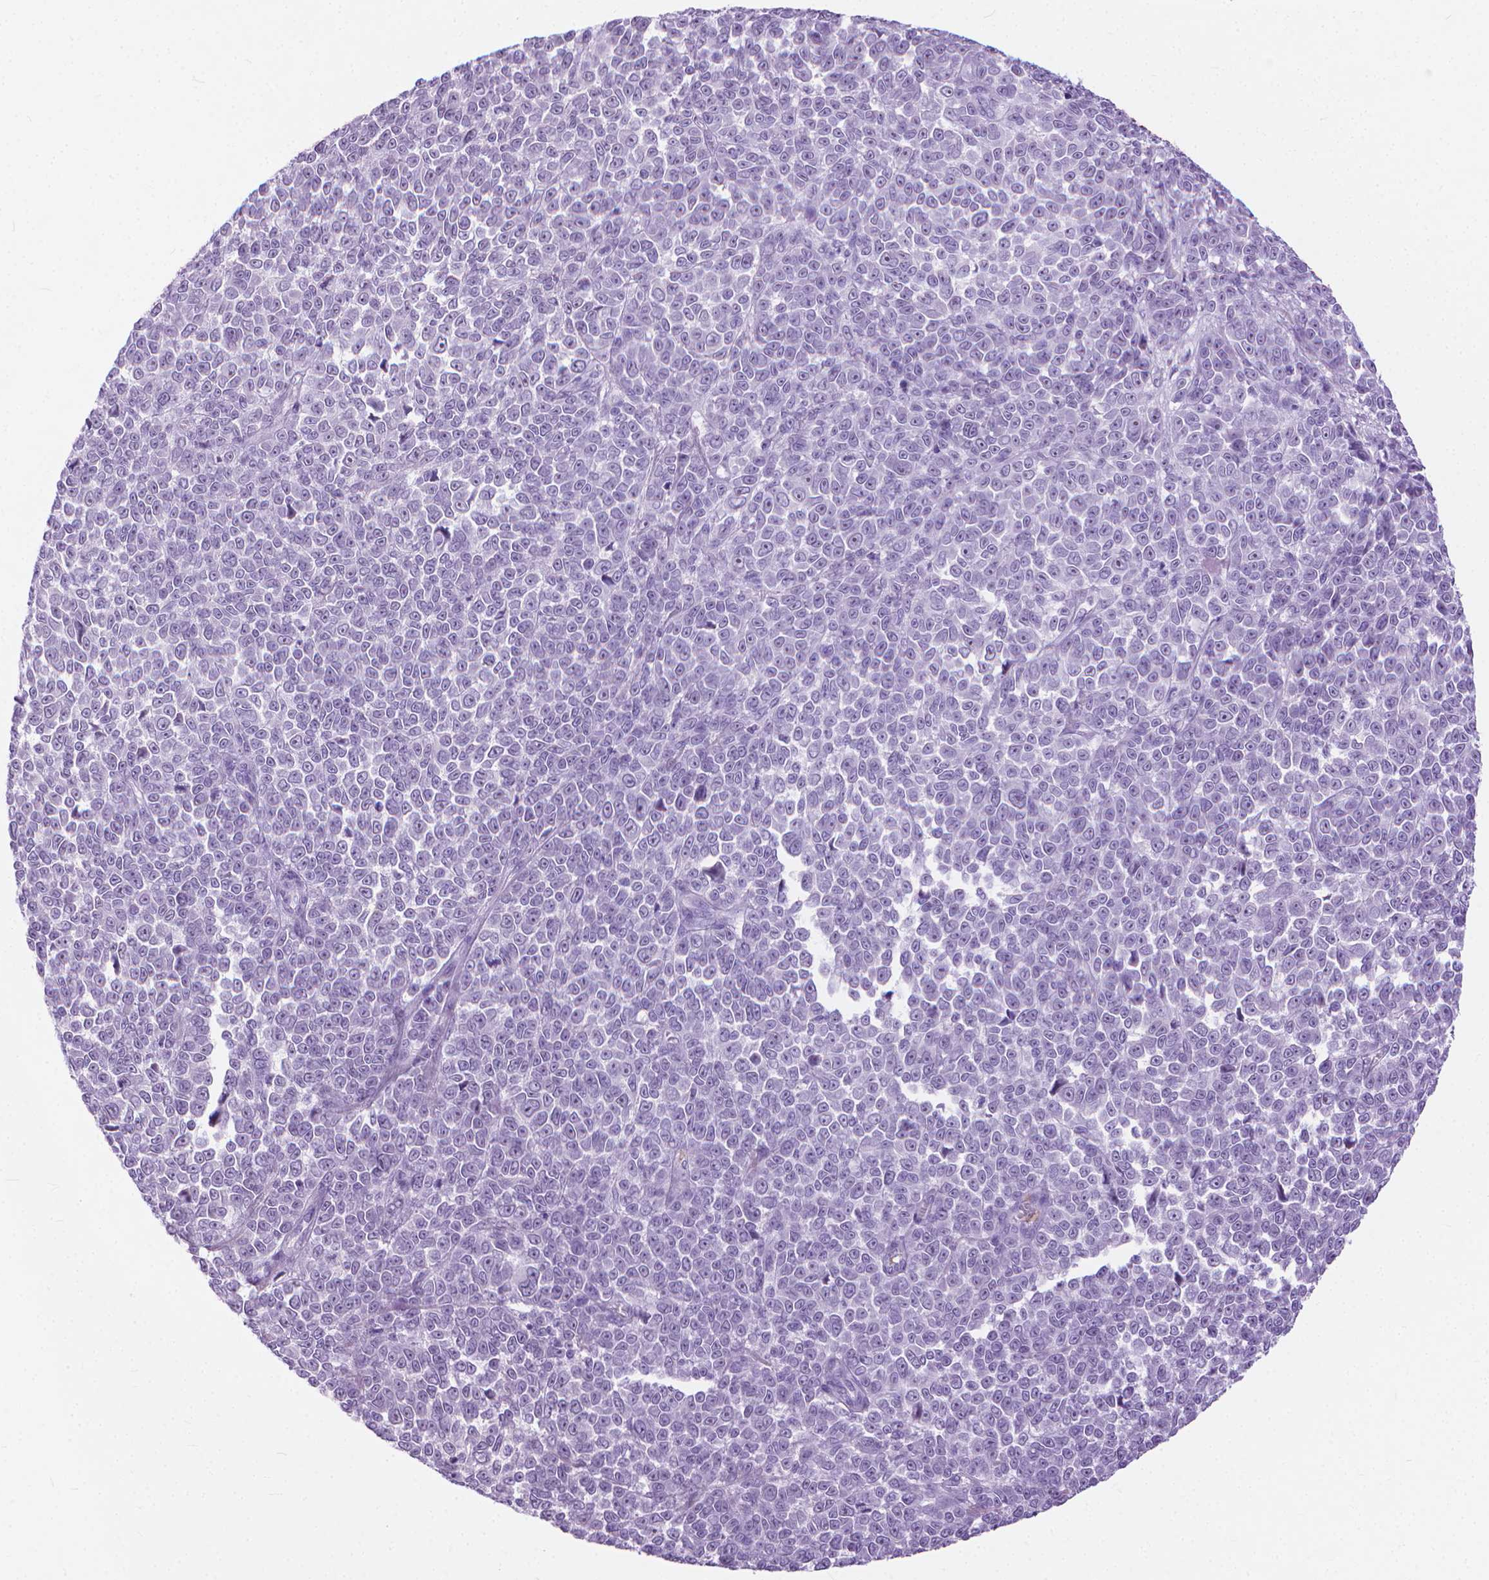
{"staining": {"intensity": "negative", "quantity": "none", "location": "none"}, "tissue": "melanoma", "cell_type": "Tumor cells", "image_type": "cancer", "snomed": [{"axis": "morphology", "description": "Malignant melanoma, NOS"}, {"axis": "topography", "description": "Skin"}], "caption": "Immunohistochemistry (IHC) histopathology image of neoplastic tissue: melanoma stained with DAB shows no significant protein expression in tumor cells. (Stains: DAB immunohistochemistry (IHC) with hematoxylin counter stain, Microscopy: brightfield microscopy at high magnification).", "gene": "HTR2B", "patient": {"sex": "female", "age": 95}}